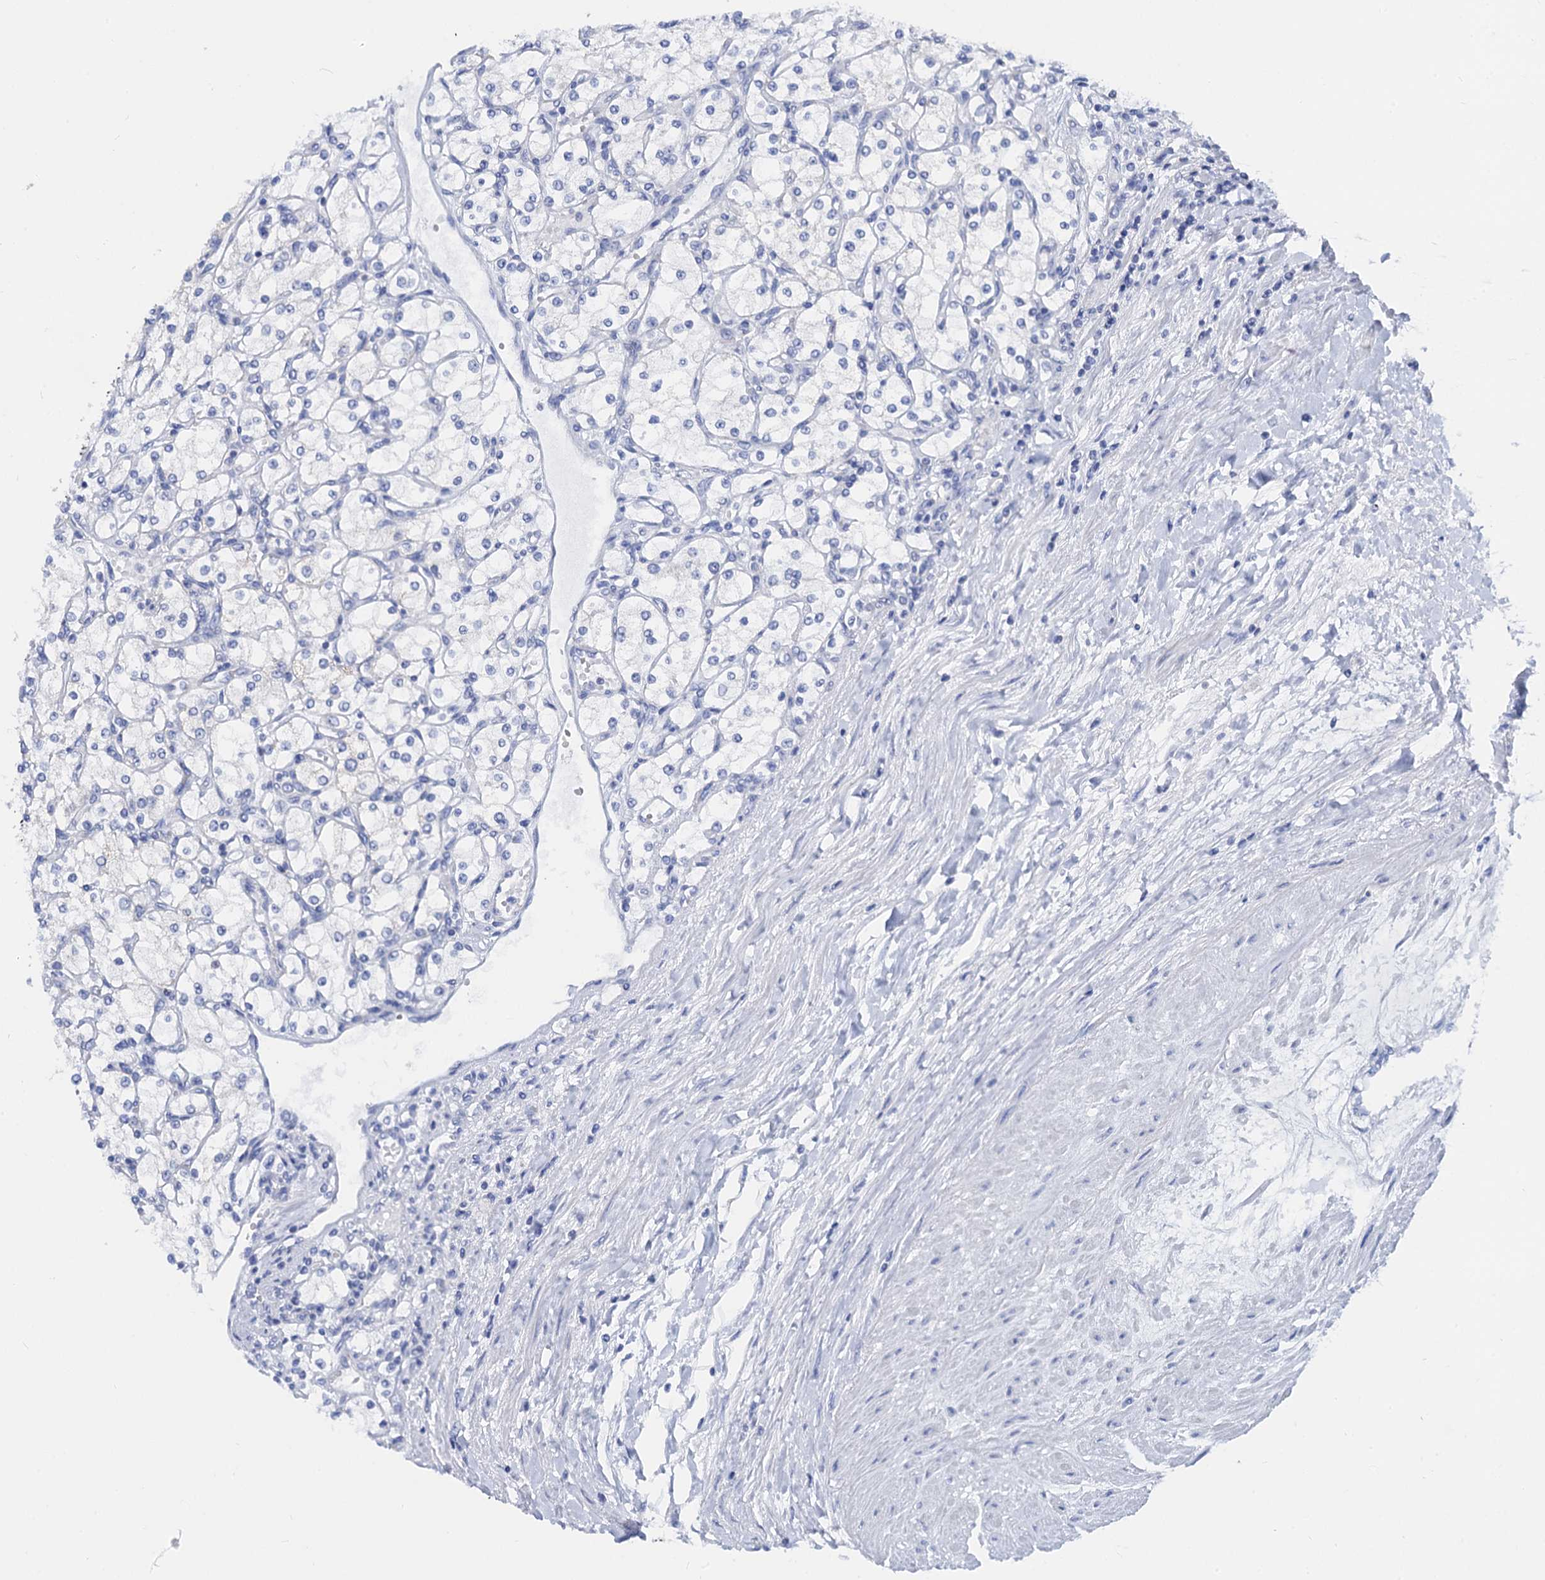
{"staining": {"intensity": "negative", "quantity": "none", "location": "none"}, "tissue": "renal cancer", "cell_type": "Tumor cells", "image_type": "cancer", "snomed": [{"axis": "morphology", "description": "Adenocarcinoma, NOS"}, {"axis": "topography", "description": "Kidney"}], "caption": "This image is of renal cancer stained with immunohistochemistry to label a protein in brown with the nuclei are counter-stained blue. There is no positivity in tumor cells. The staining was performed using DAB to visualize the protein expression in brown, while the nuclei were stained in blue with hematoxylin (Magnification: 20x).", "gene": "ACADSB", "patient": {"sex": "male", "age": 80}}